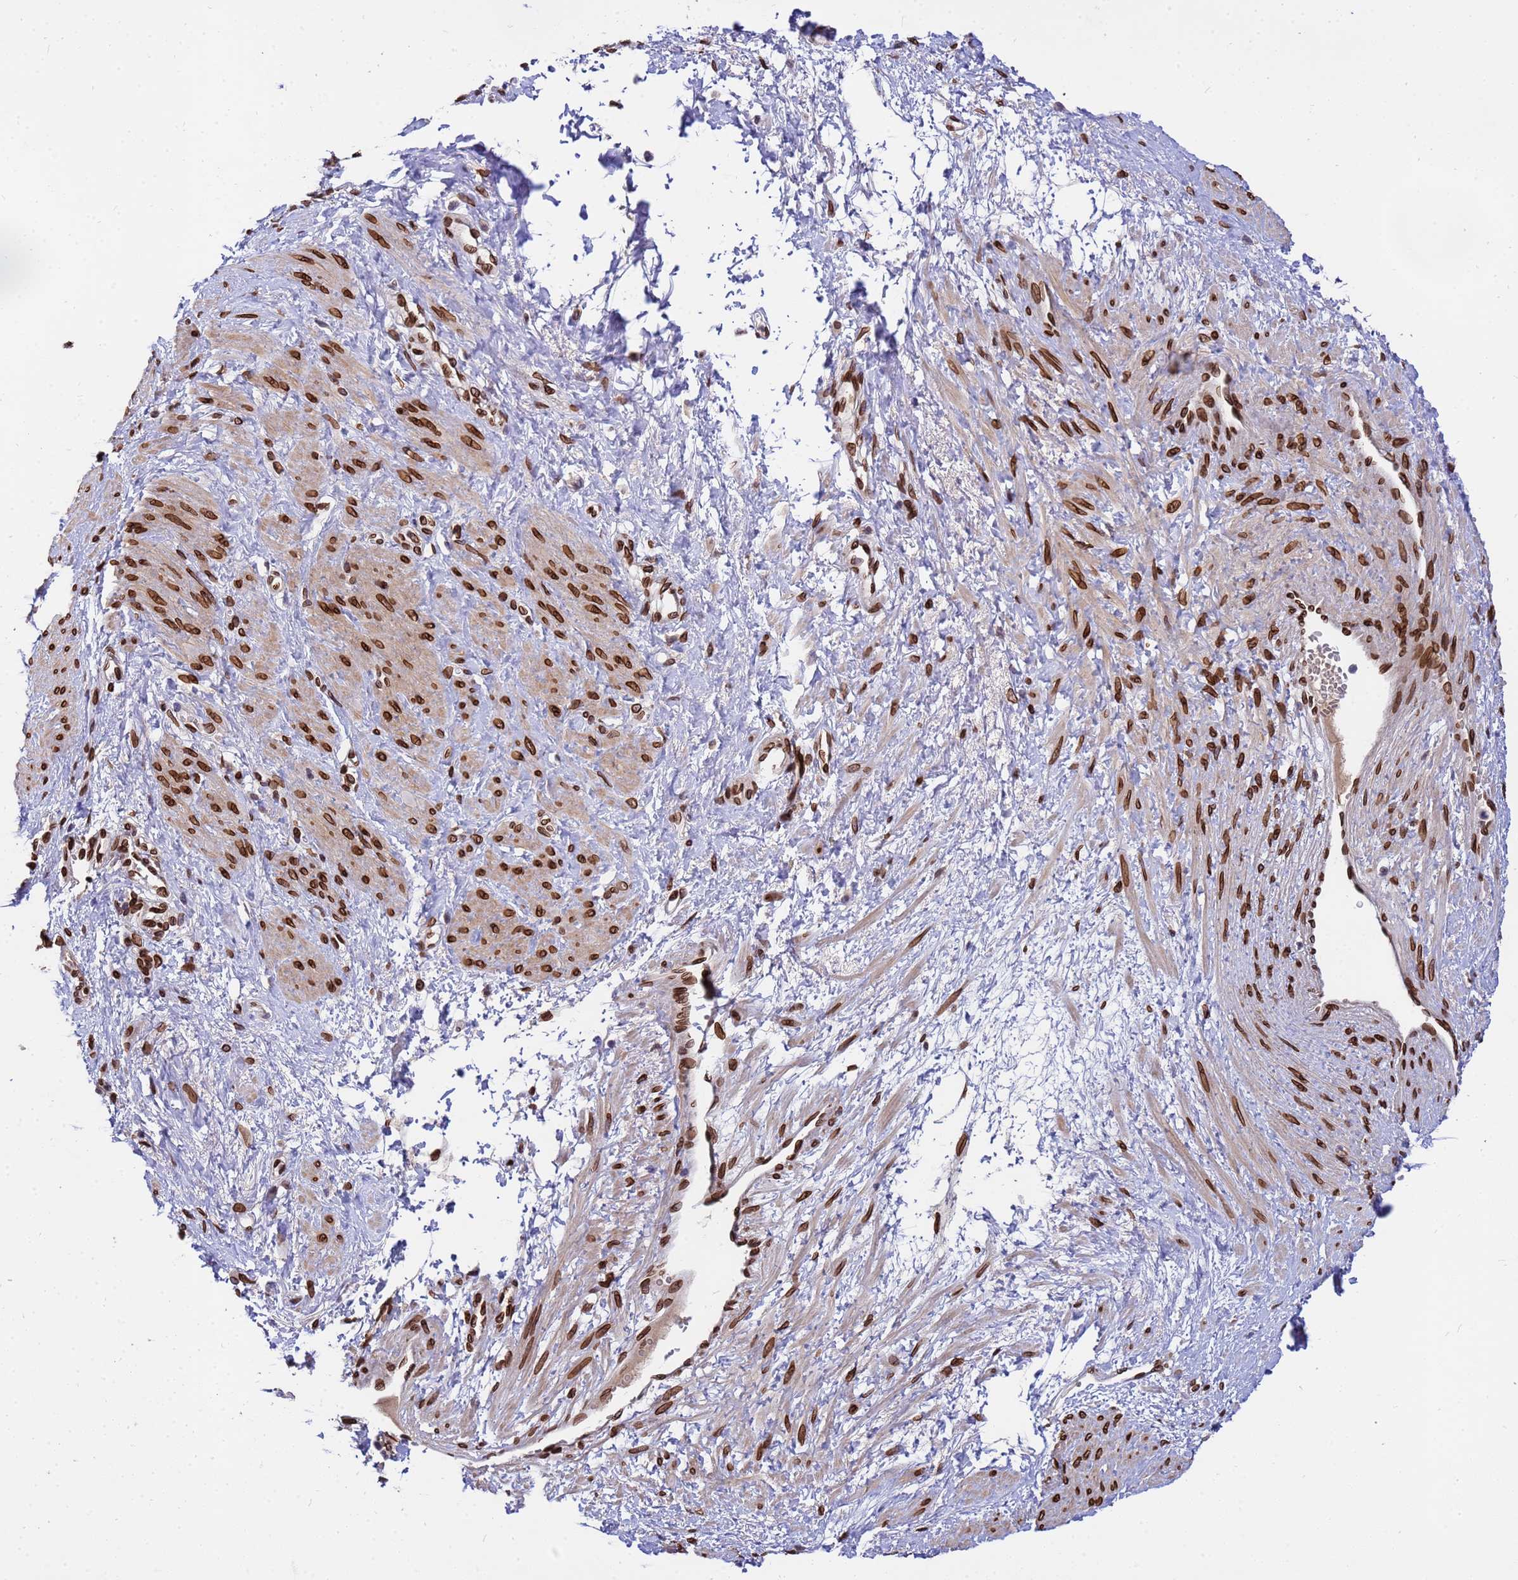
{"staining": {"intensity": "strong", "quantity": ">75%", "location": "cytoplasmic/membranous,nuclear"}, "tissue": "smooth muscle", "cell_type": "Smooth muscle cells", "image_type": "normal", "snomed": [{"axis": "morphology", "description": "Normal tissue, NOS"}, {"axis": "topography", "description": "Smooth muscle"}, {"axis": "topography", "description": "Uterus"}], "caption": "This is a photomicrograph of immunohistochemistry (IHC) staining of normal smooth muscle, which shows strong positivity in the cytoplasmic/membranous,nuclear of smooth muscle cells.", "gene": "GPR135", "patient": {"sex": "female", "age": 39}}